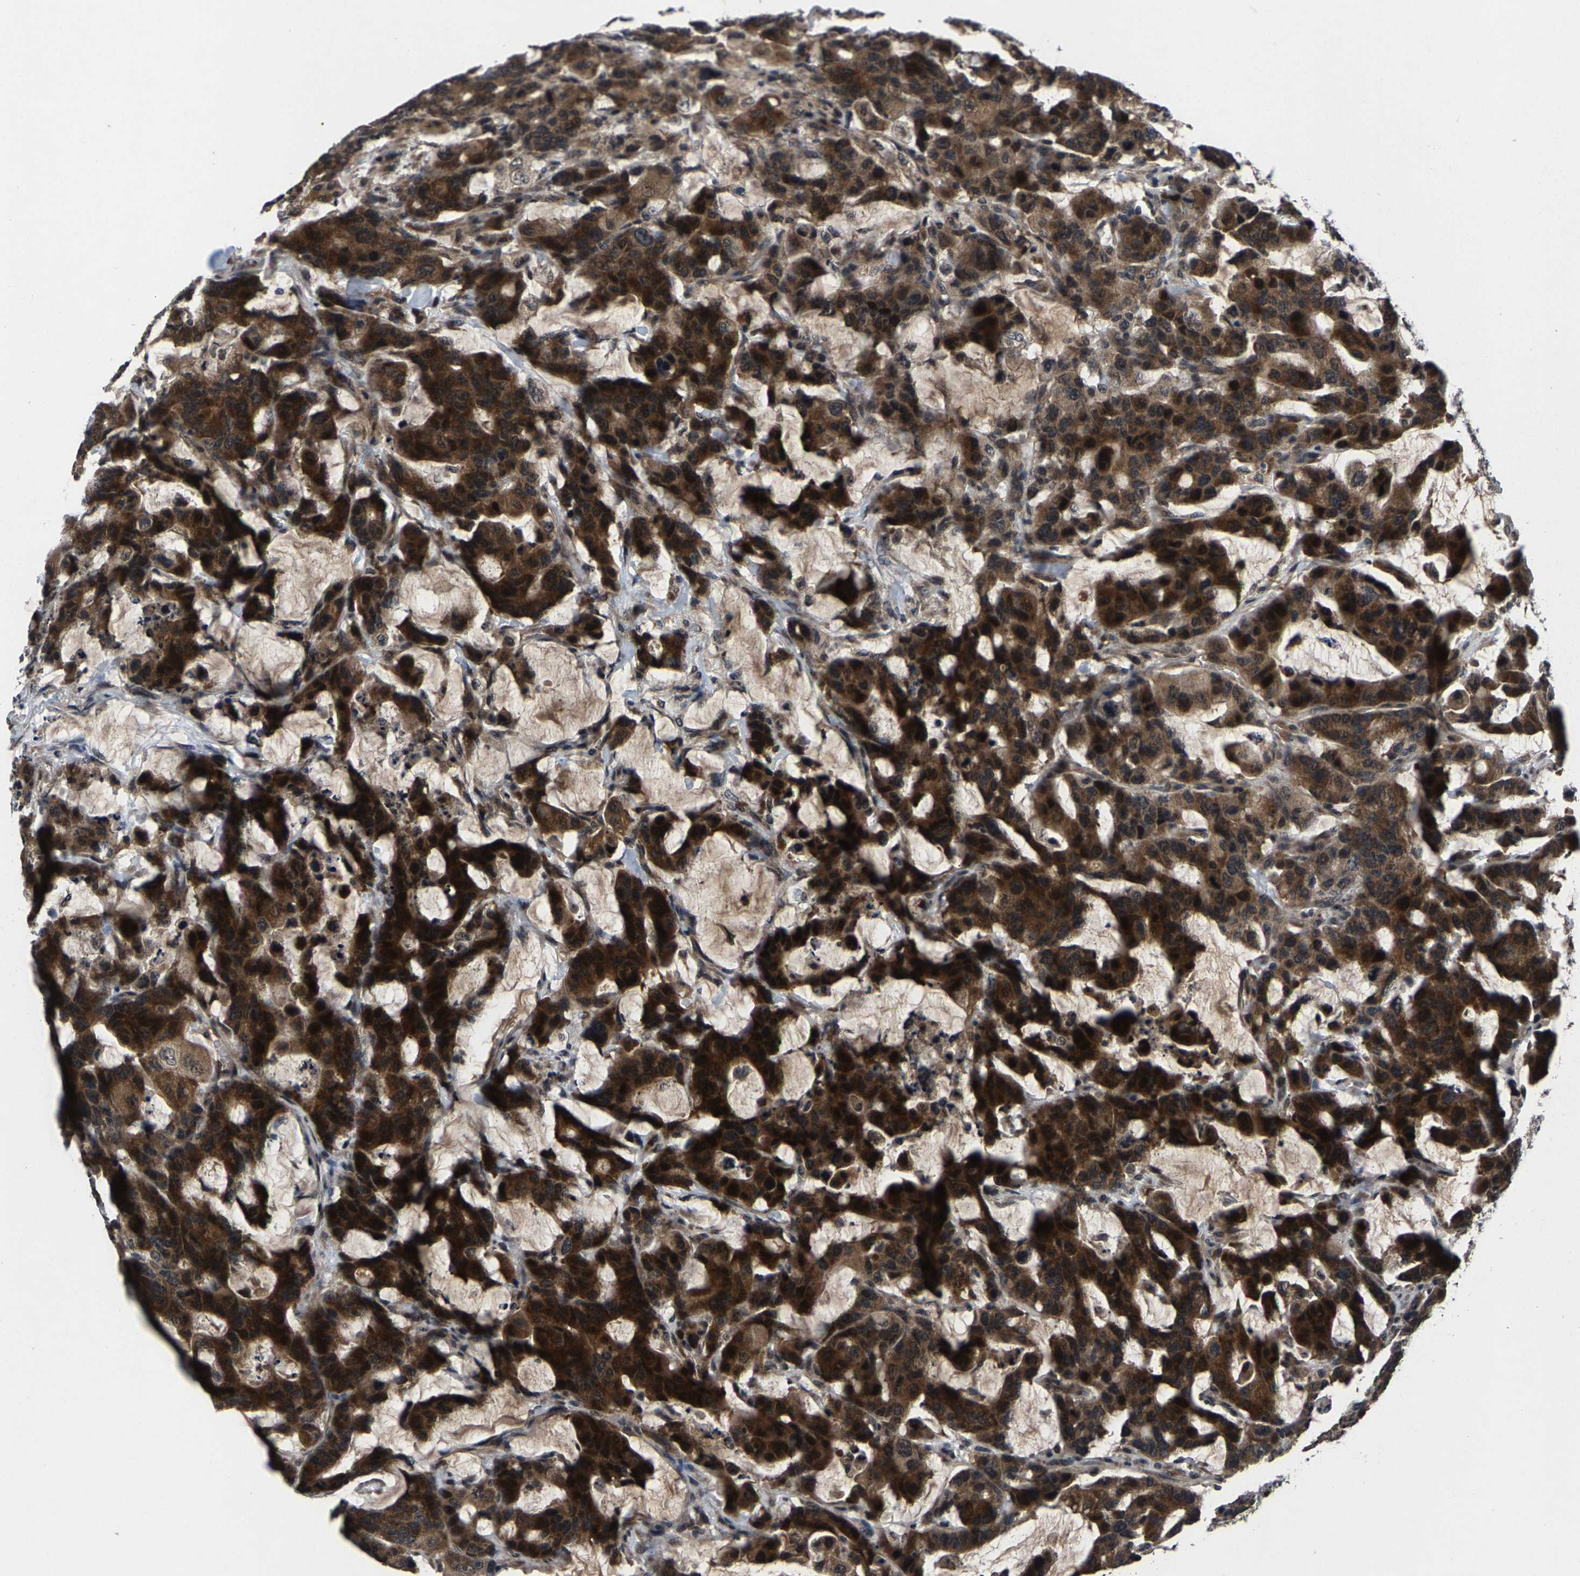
{"staining": {"intensity": "strong", "quantity": ">75%", "location": "cytoplasmic/membranous,nuclear"}, "tissue": "colorectal cancer", "cell_type": "Tumor cells", "image_type": "cancer", "snomed": [{"axis": "morphology", "description": "Adenocarcinoma, NOS"}, {"axis": "topography", "description": "Colon"}], "caption": "Human adenocarcinoma (colorectal) stained with a brown dye shows strong cytoplasmic/membranous and nuclear positive staining in approximately >75% of tumor cells.", "gene": "HUWE1", "patient": {"sex": "male", "age": 76}}